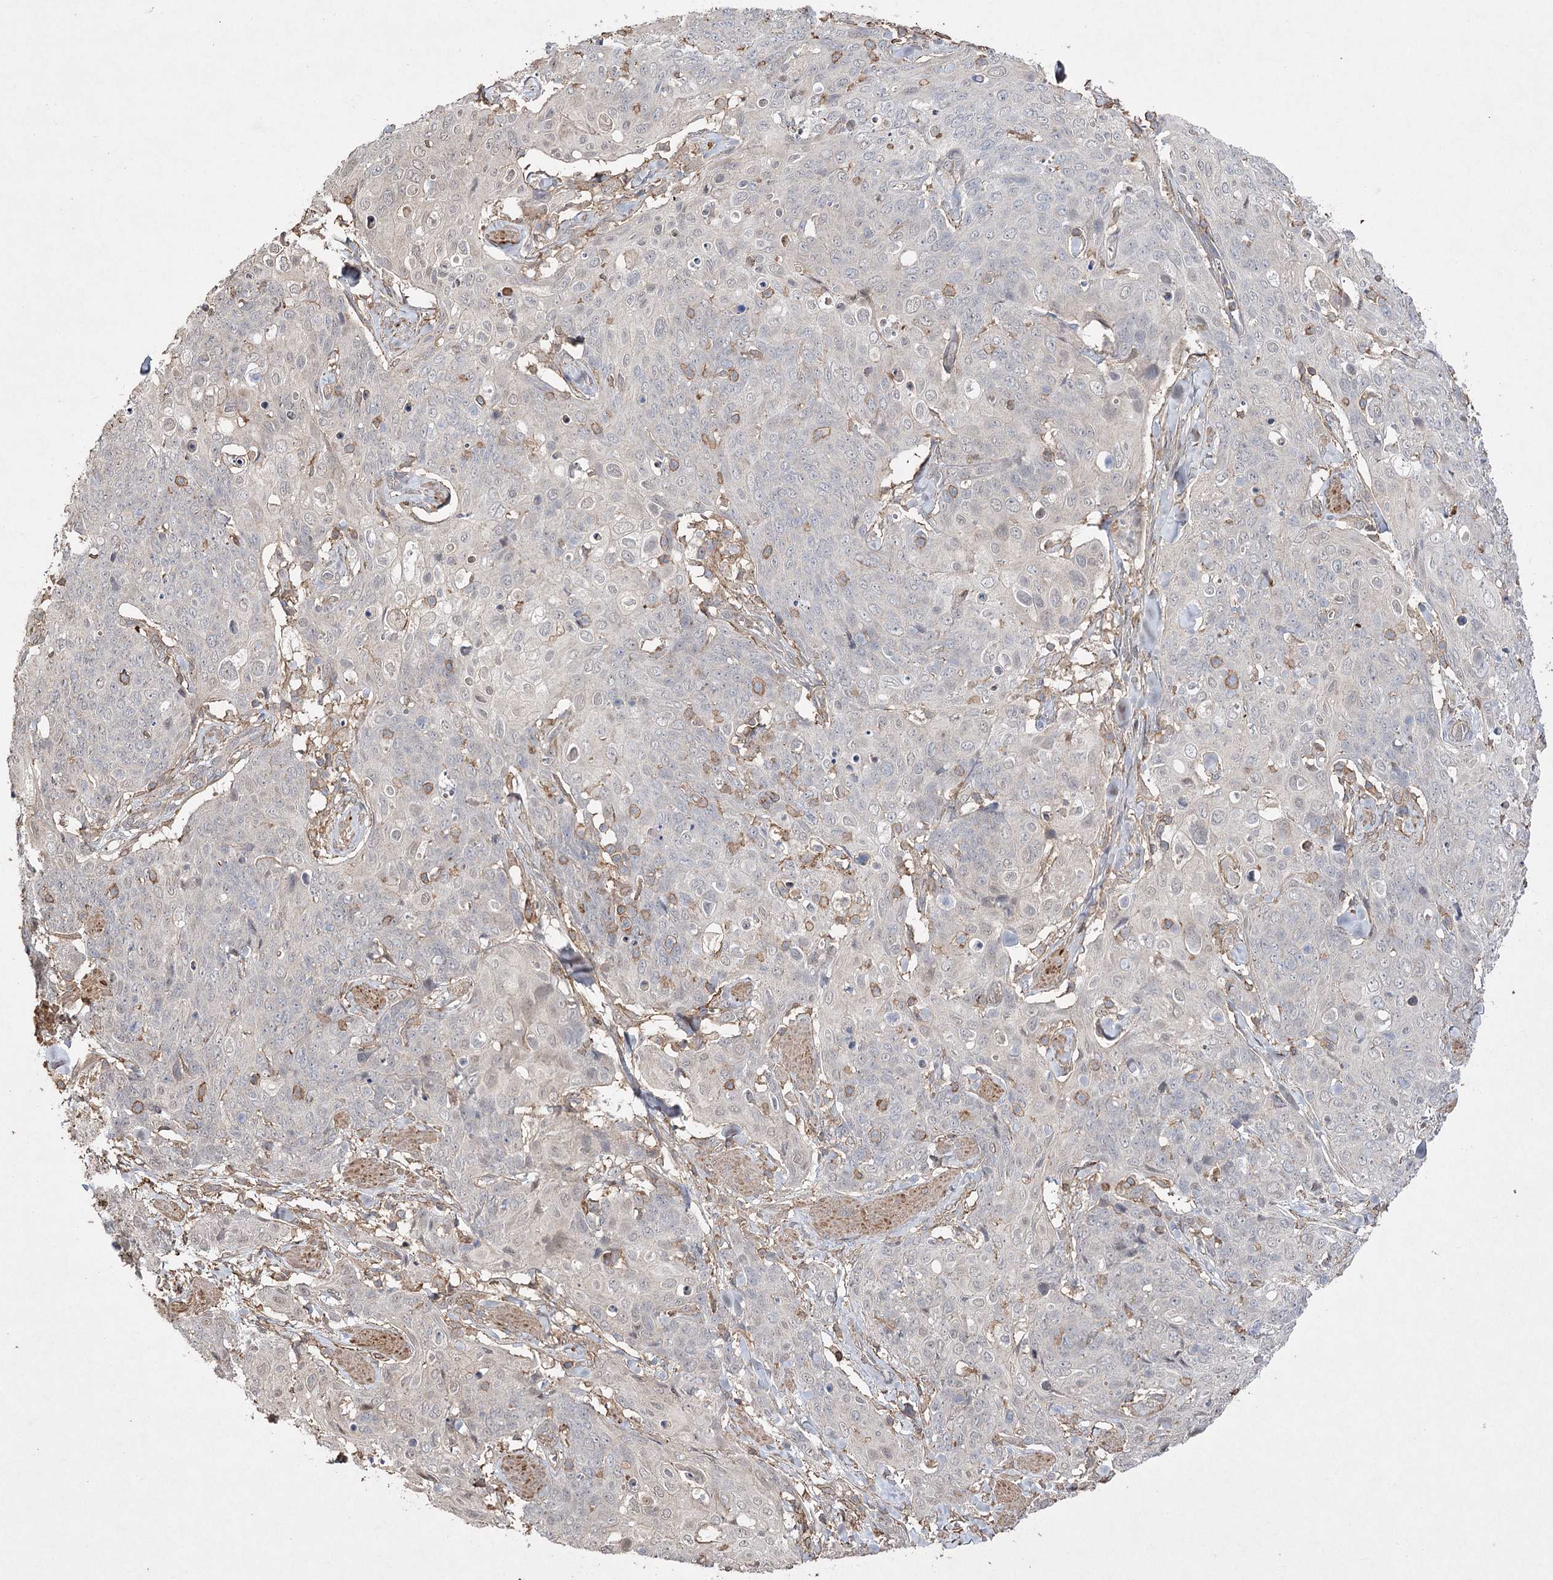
{"staining": {"intensity": "negative", "quantity": "none", "location": "none"}, "tissue": "skin cancer", "cell_type": "Tumor cells", "image_type": "cancer", "snomed": [{"axis": "morphology", "description": "Squamous cell carcinoma, NOS"}, {"axis": "topography", "description": "Skin"}, {"axis": "topography", "description": "Vulva"}], "caption": "The IHC micrograph has no significant positivity in tumor cells of squamous cell carcinoma (skin) tissue.", "gene": "OBSL1", "patient": {"sex": "female", "age": 85}}